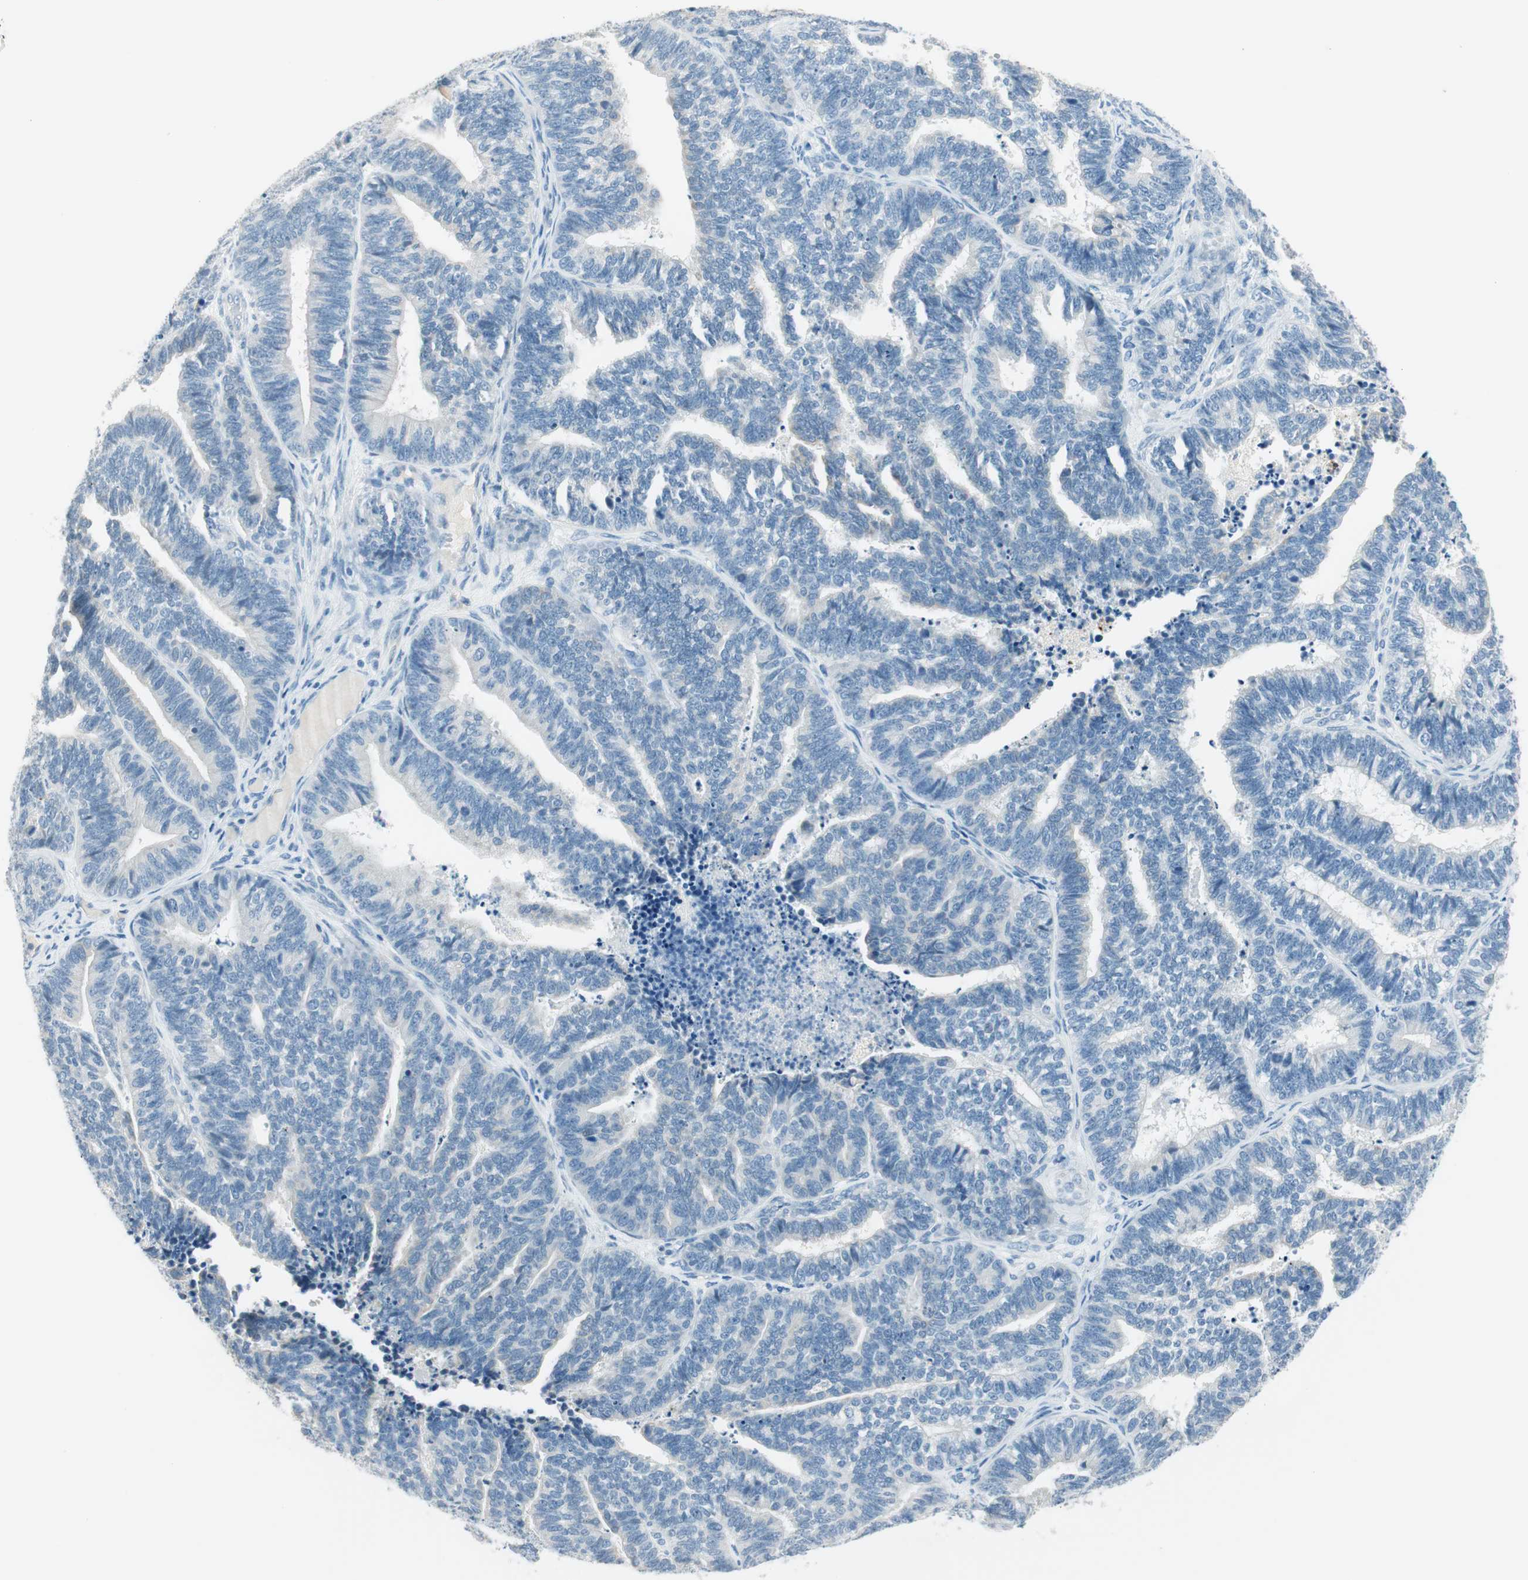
{"staining": {"intensity": "negative", "quantity": "none", "location": "none"}, "tissue": "endometrial cancer", "cell_type": "Tumor cells", "image_type": "cancer", "snomed": [{"axis": "morphology", "description": "Adenocarcinoma, NOS"}, {"axis": "topography", "description": "Endometrium"}], "caption": "Image shows no significant protein staining in tumor cells of adenocarcinoma (endometrial).", "gene": "GNAO1", "patient": {"sex": "female", "age": 70}}